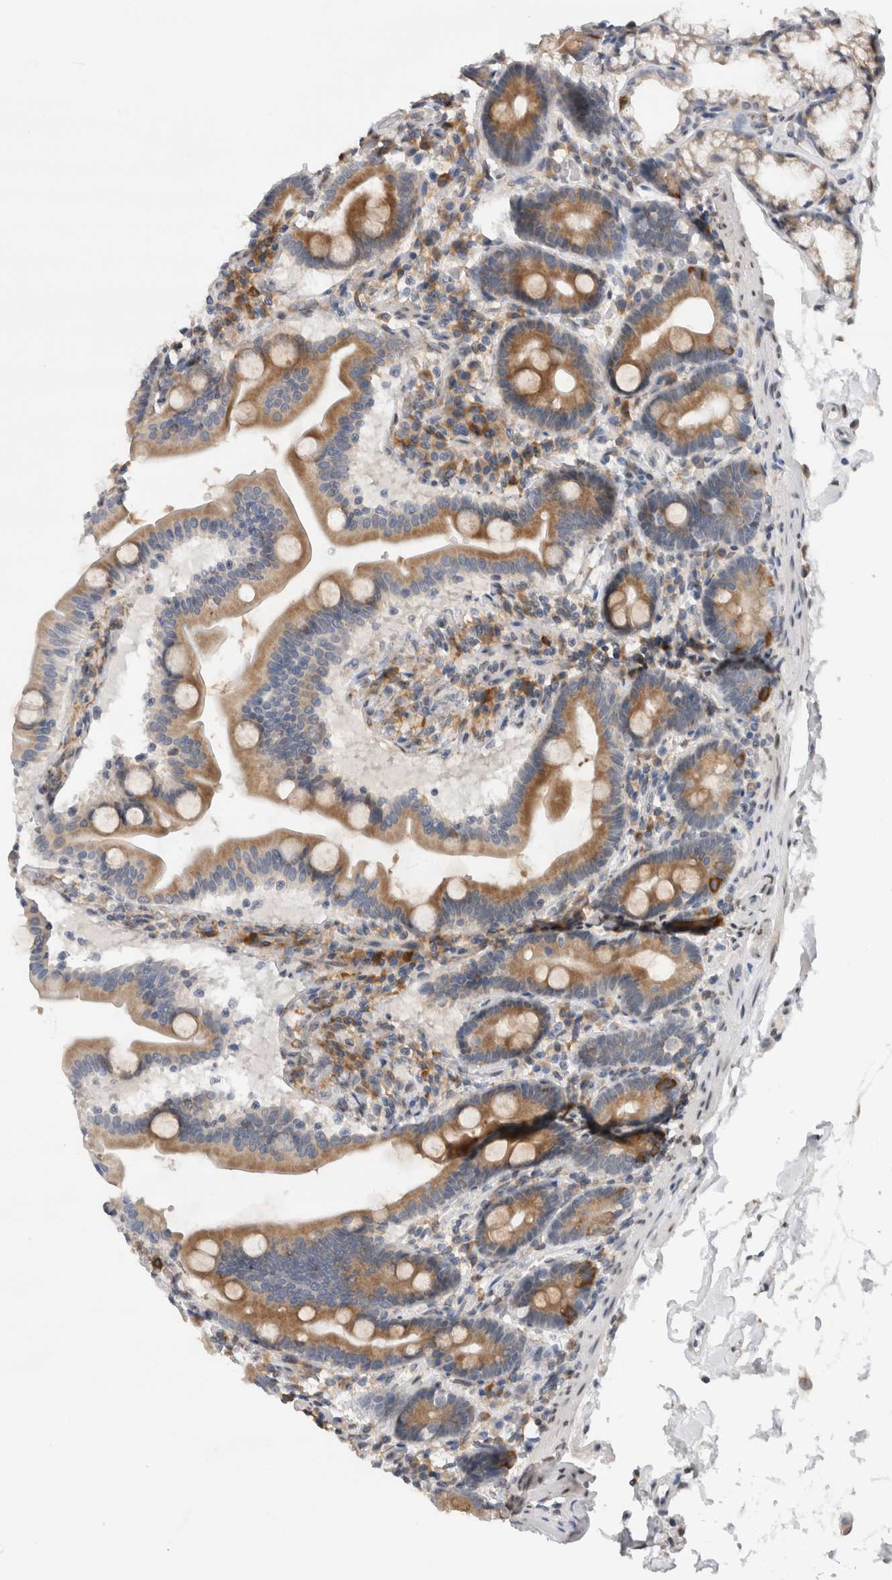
{"staining": {"intensity": "moderate", "quantity": ">75%", "location": "cytoplasmic/membranous"}, "tissue": "duodenum", "cell_type": "Glandular cells", "image_type": "normal", "snomed": [{"axis": "morphology", "description": "Normal tissue, NOS"}, {"axis": "topography", "description": "Duodenum"}], "caption": "Moderate cytoplasmic/membranous staining is present in about >75% of glandular cells in benign duodenum. Immunohistochemistry (ihc) stains the protein of interest in brown and the nuclei are stained blue.", "gene": "VCPIP1", "patient": {"sex": "male", "age": 54}}